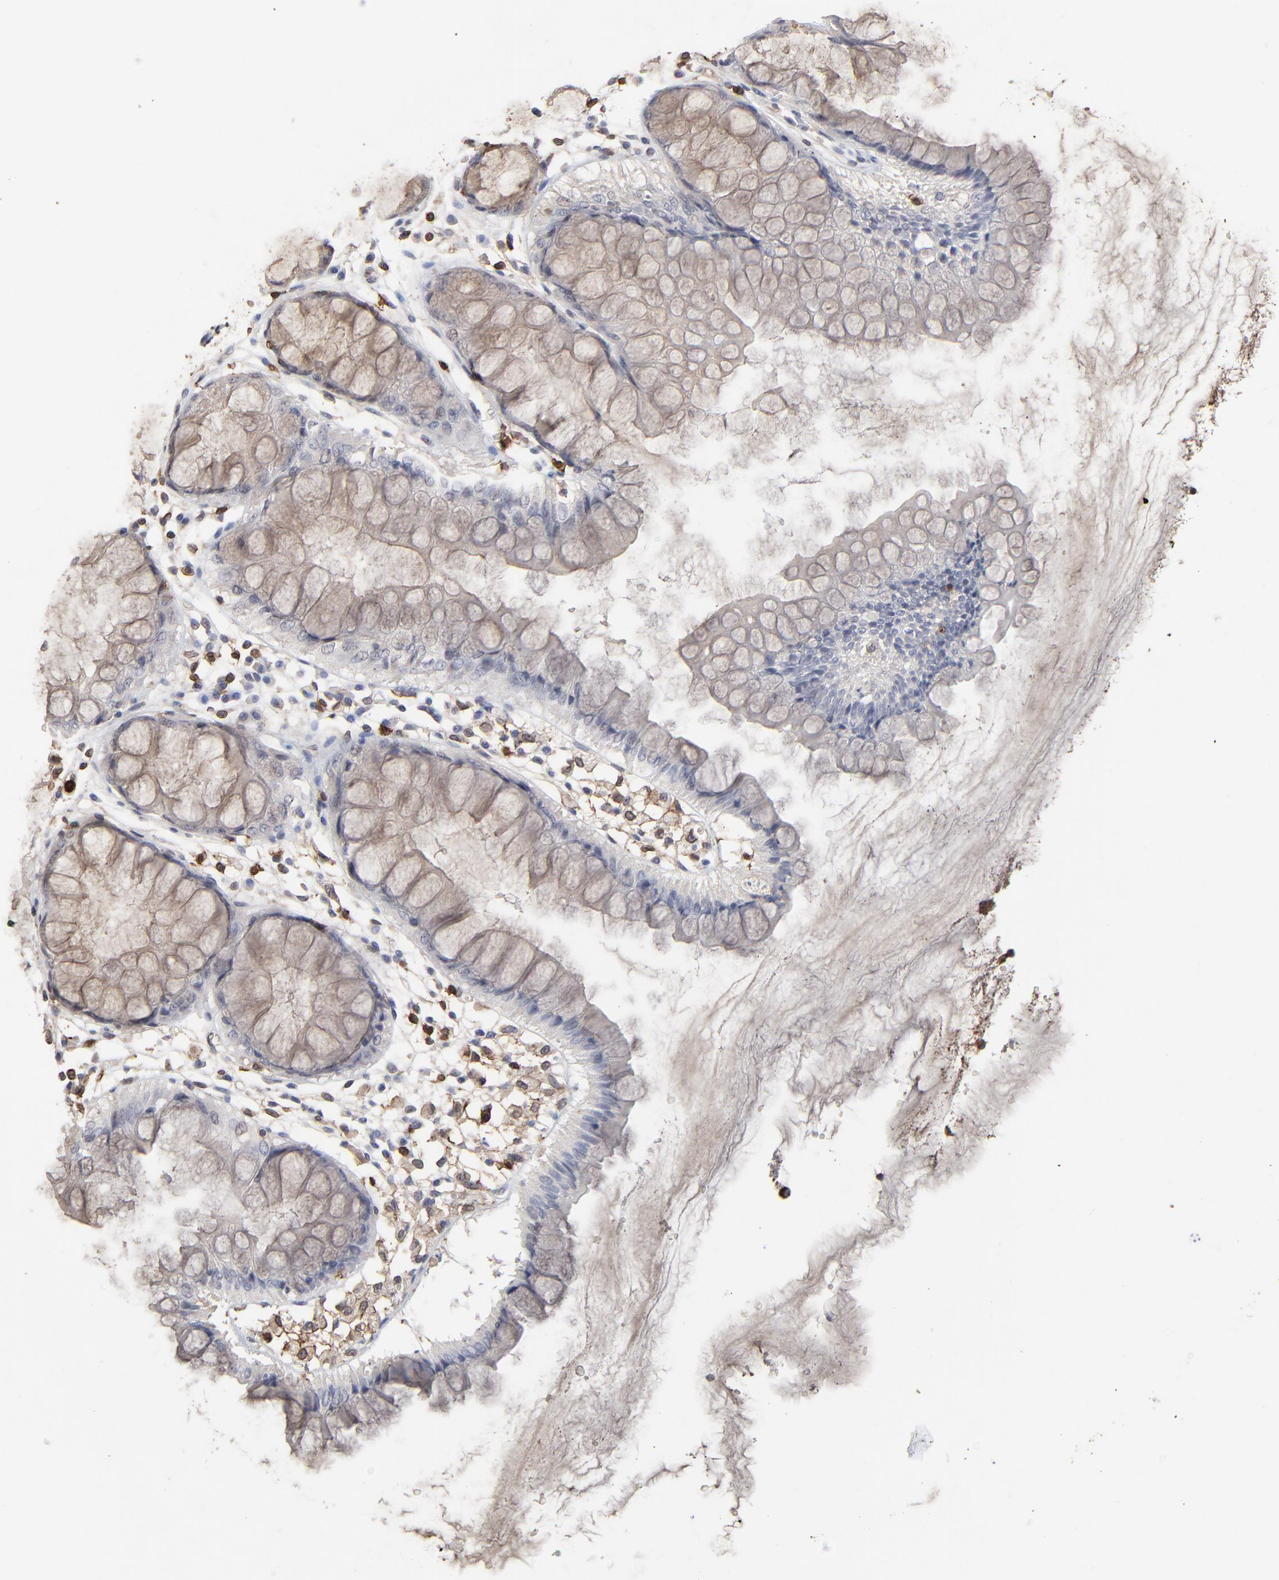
{"staining": {"intensity": "weak", "quantity": "25%-75%", "location": "cytoplasmic/membranous"}, "tissue": "rectum", "cell_type": "Glandular cells", "image_type": "normal", "snomed": [{"axis": "morphology", "description": "Normal tissue, NOS"}, {"axis": "morphology", "description": "Adenocarcinoma, NOS"}, {"axis": "topography", "description": "Rectum"}], "caption": "A brown stain labels weak cytoplasmic/membranous expression of a protein in glandular cells of benign human rectum. (Brightfield microscopy of DAB IHC at high magnification).", "gene": "SLC6A14", "patient": {"sex": "female", "age": 65}}